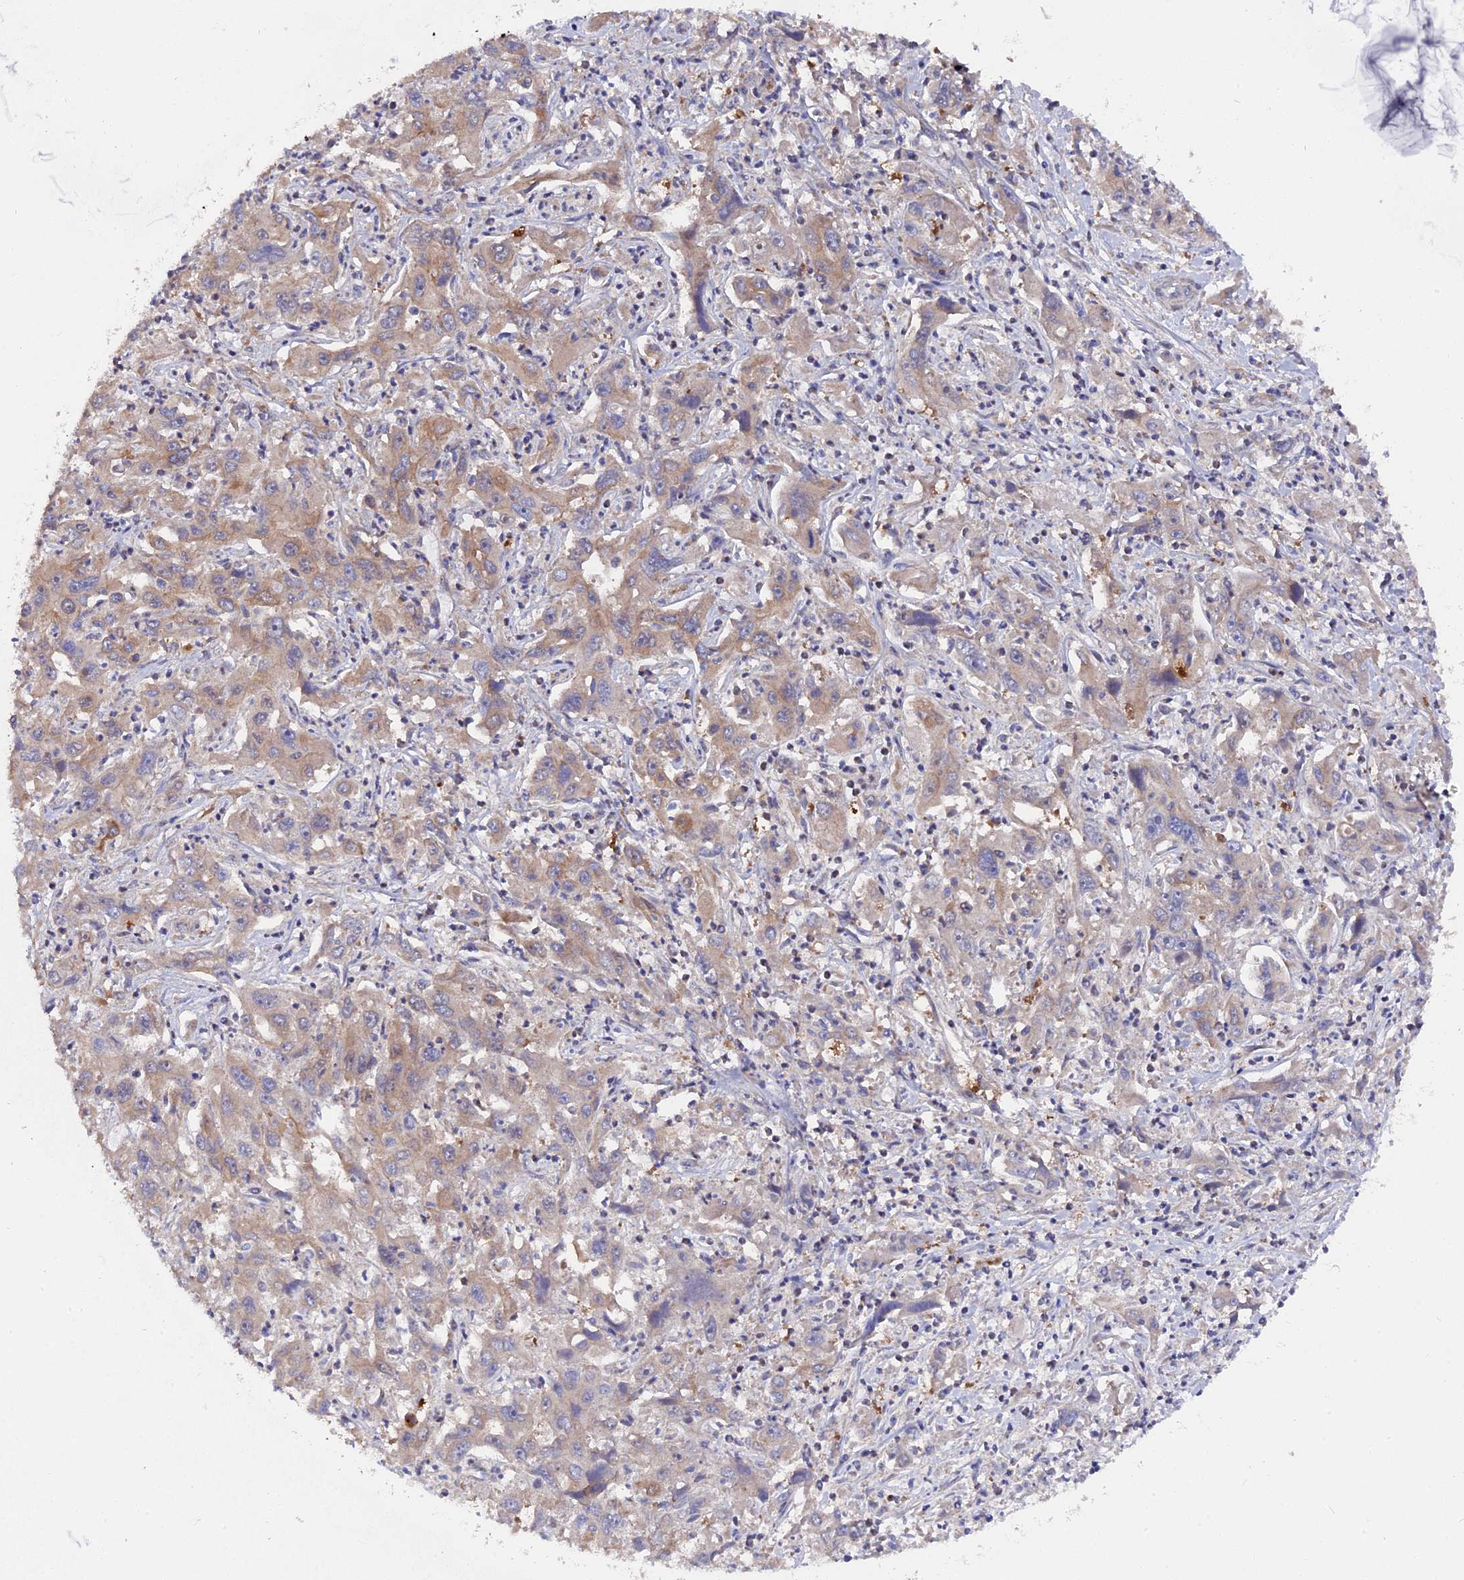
{"staining": {"intensity": "weak", "quantity": ">75%", "location": "cytoplasmic/membranous"}, "tissue": "liver cancer", "cell_type": "Tumor cells", "image_type": "cancer", "snomed": [{"axis": "morphology", "description": "Carcinoma, Hepatocellular, NOS"}, {"axis": "topography", "description": "Liver"}], "caption": "Hepatocellular carcinoma (liver) stained for a protein (brown) exhibits weak cytoplasmic/membranous positive positivity in about >75% of tumor cells.", "gene": "ZCCHC2", "patient": {"sex": "male", "age": 63}}